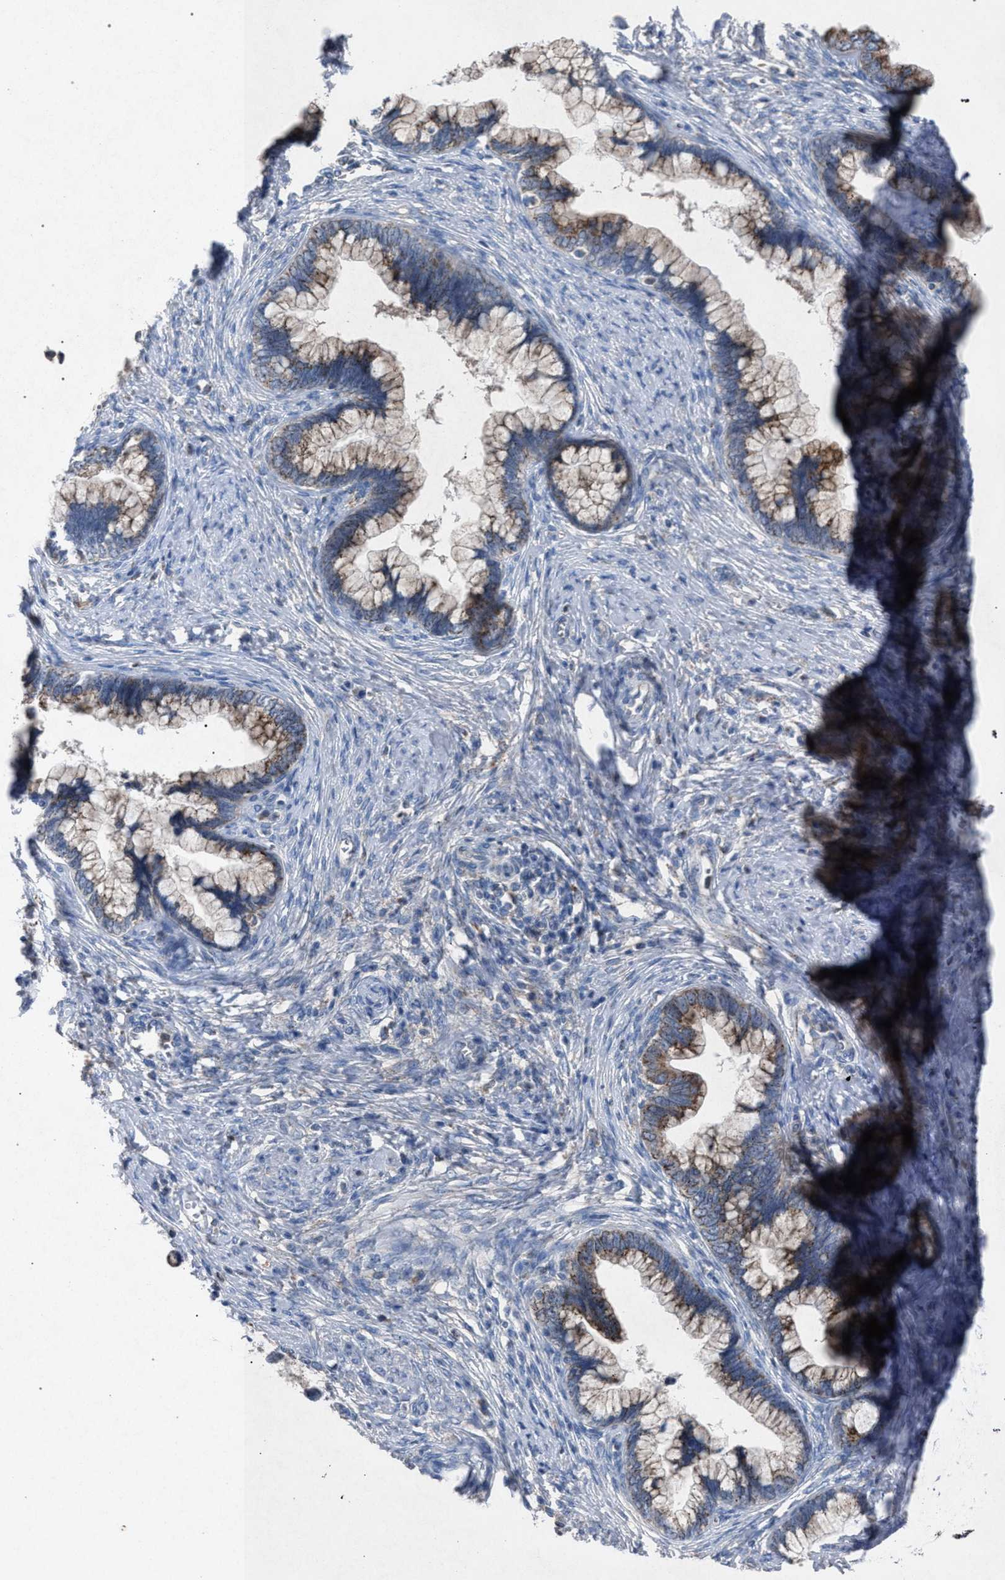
{"staining": {"intensity": "strong", "quantity": ">75%", "location": "cytoplasmic/membranous"}, "tissue": "cervical cancer", "cell_type": "Tumor cells", "image_type": "cancer", "snomed": [{"axis": "morphology", "description": "Adenocarcinoma, NOS"}, {"axis": "topography", "description": "Cervix"}], "caption": "Cervical adenocarcinoma was stained to show a protein in brown. There is high levels of strong cytoplasmic/membranous staining in approximately >75% of tumor cells. (brown staining indicates protein expression, while blue staining denotes nuclei).", "gene": "HSD17B4", "patient": {"sex": "female", "age": 44}}